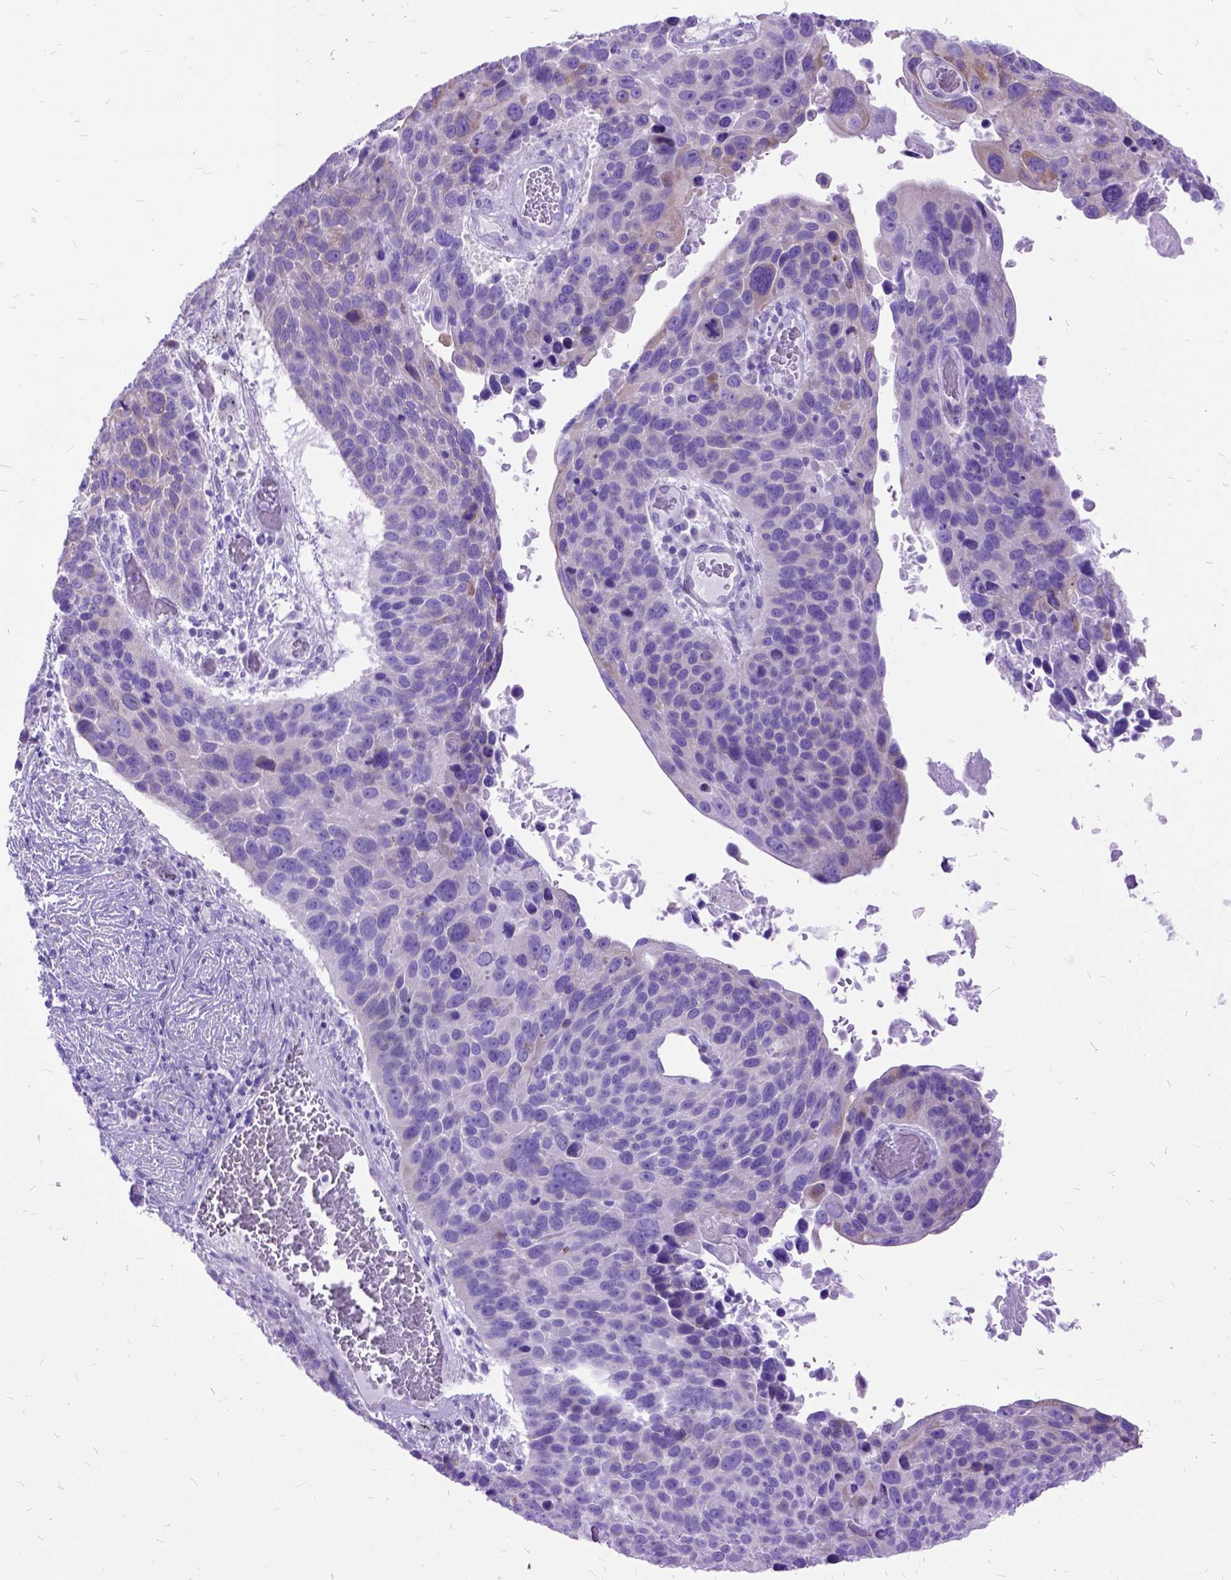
{"staining": {"intensity": "weak", "quantity": "<25%", "location": "cytoplasmic/membranous"}, "tissue": "lung cancer", "cell_type": "Tumor cells", "image_type": "cancer", "snomed": [{"axis": "morphology", "description": "Squamous cell carcinoma, NOS"}, {"axis": "topography", "description": "Lung"}], "caption": "This image is of squamous cell carcinoma (lung) stained with IHC to label a protein in brown with the nuclei are counter-stained blue. There is no expression in tumor cells.", "gene": "DNAH2", "patient": {"sex": "male", "age": 68}}